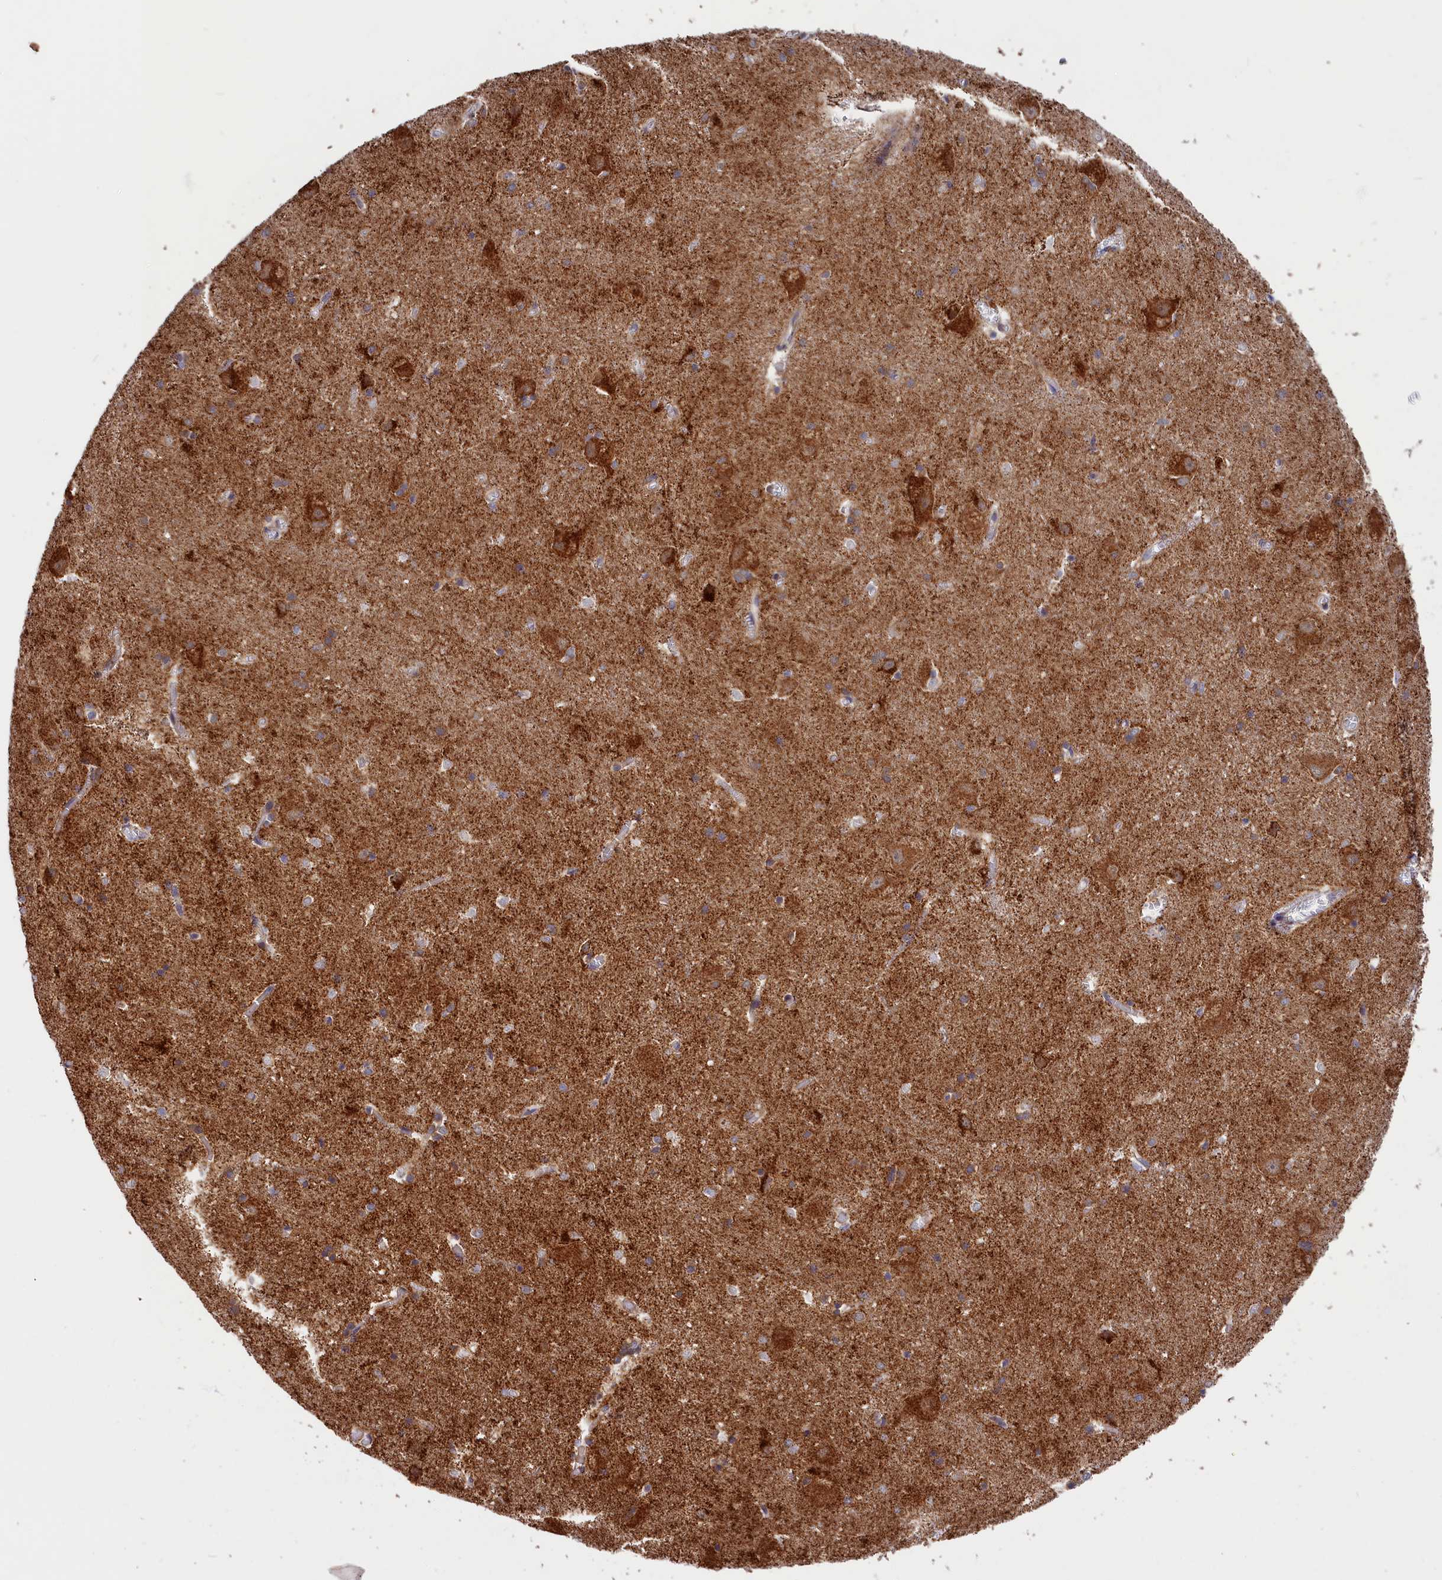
{"staining": {"intensity": "negative", "quantity": "none", "location": "none"}, "tissue": "caudate", "cell_type": "Glial cells", "image_type": "normal", "snomed": [{"axis": "morphology", "description": "Normal tissue, NOS"}, {"axis": "topography", "description": "Lateral ventricle wall"}], "caption": "Immunohistochemical staining of unremarkable human caudate displays no significant expression in glial cells. Brightfield microscopy of immunohistochemistry stained with DAB (brown) and hematoxylin (blue), captured at high magnification.", "gene": "CEP44", "patient": {"sex": "male", "age": 37}}